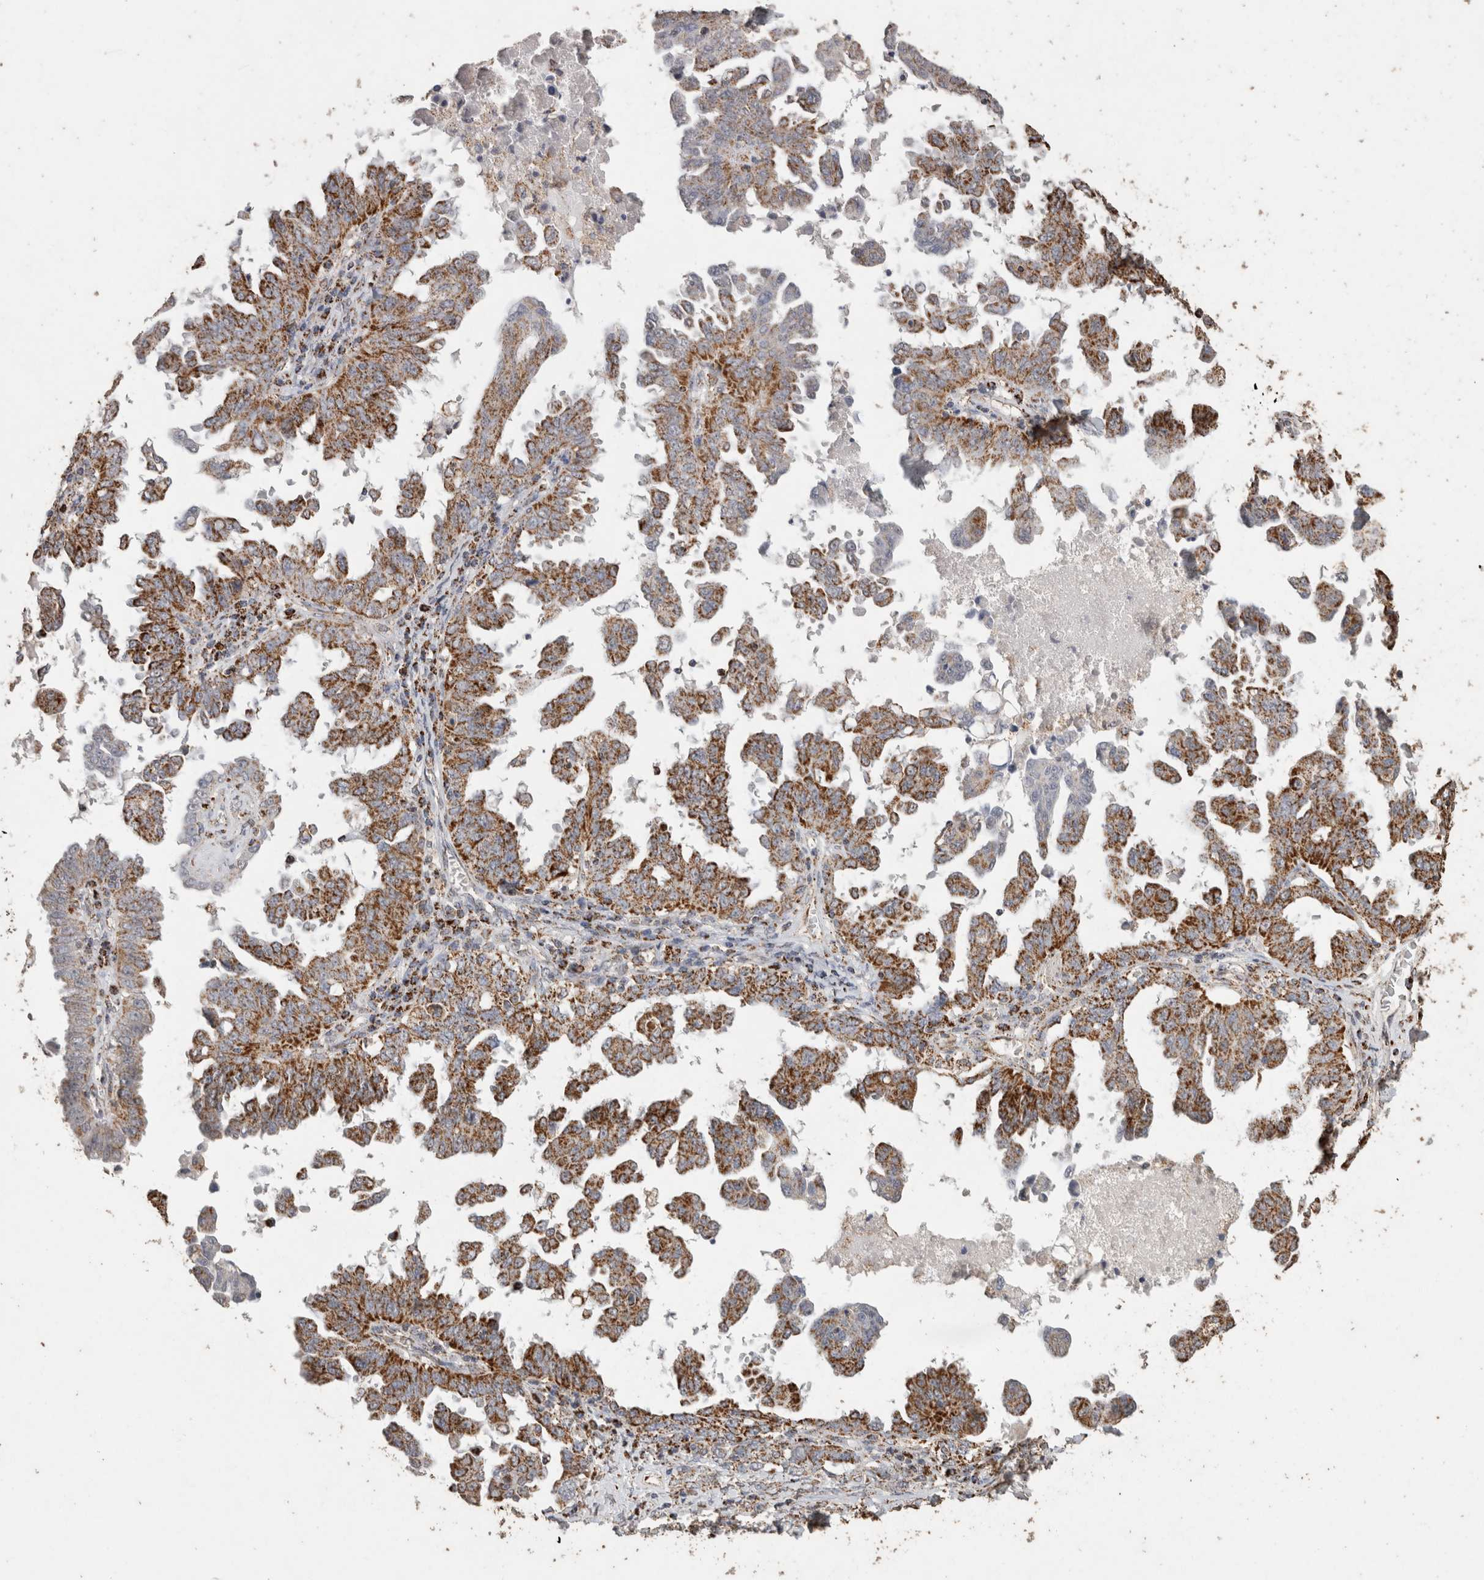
{"staining": {"intensity": "moderate", "quantity": ">75%", "location": "cytoplasmic/membranous"}, "tissue": "ovarian cancer", "cell_type": "Tumor cells", "image_type": "cancer", "snomed": [{"axis": "morphology", "description": "Carcinoma, endometroid"}, {"axis": "topography", "description": "Ovary"}], "caption": "IHC histopathology image of human endometroid carcinoma (ovarian) stained for a protein (brown), which shows medium levels of moderate cytoplasmic/membranous expression in about >75% of tumor cells.", "gene": "ACADM", "patient": {"sex": "female", "age": 62}}